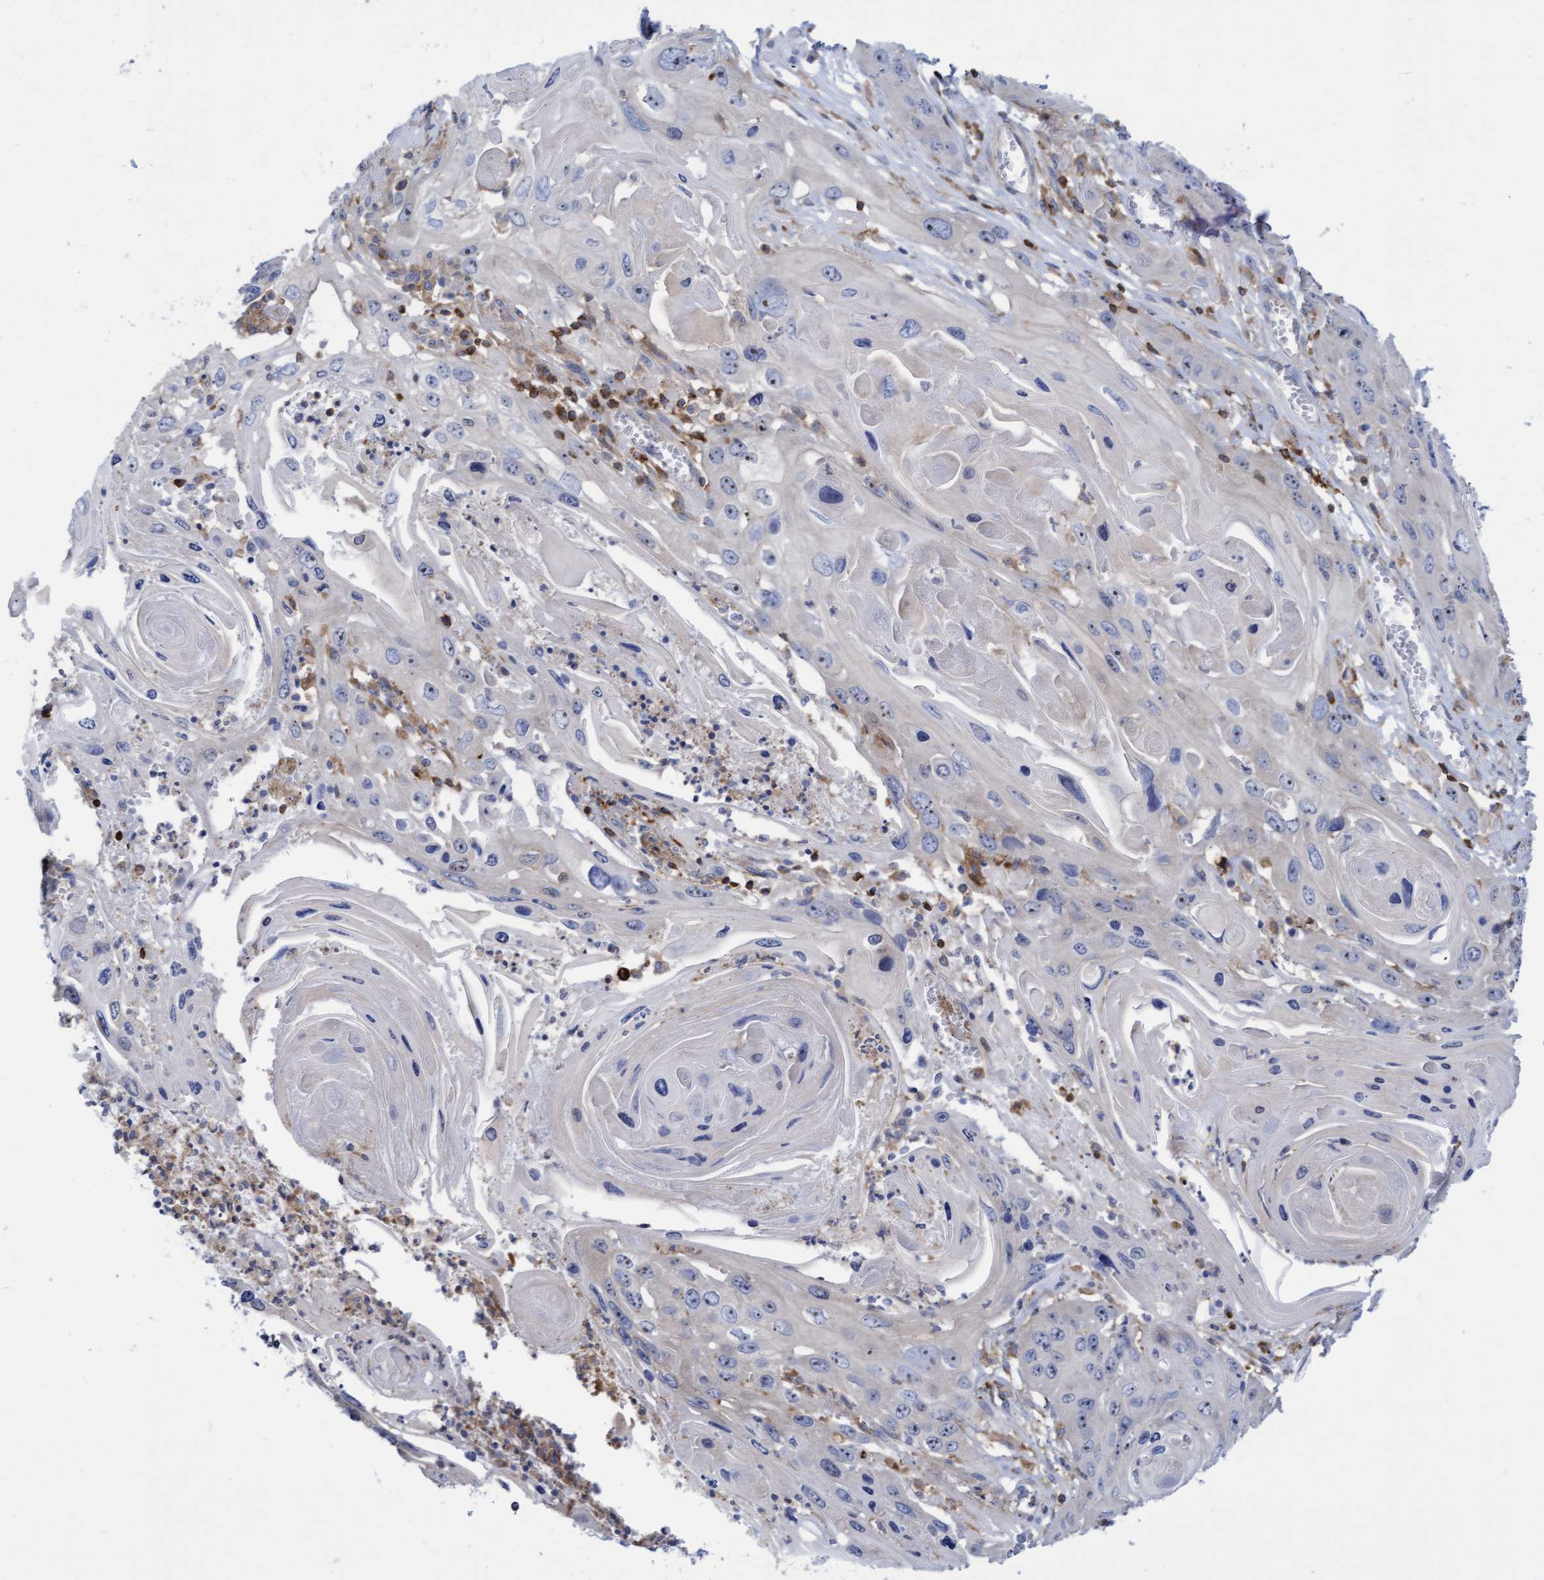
{"staining": {"intensity": "negative", "quantity": "none", "location": "none"}, "tissue": "skin cancer", "cell_type": "Tumor cells", "image_type": "cancer", "snomed": [{"axis": "morphology", "description": "Squamous cell carcinoma, NOS"}, {"axis": "topography", "description": "Skin"}], "caption": "Skin squamous cell carcinoma was stained to show a protein in brown. There is no significant positivity in tumor cells. (DAB IHC with hematoxylin counter stain).", "gene": "FNBP1", "patient": {"sex": "male", "age": 55}}